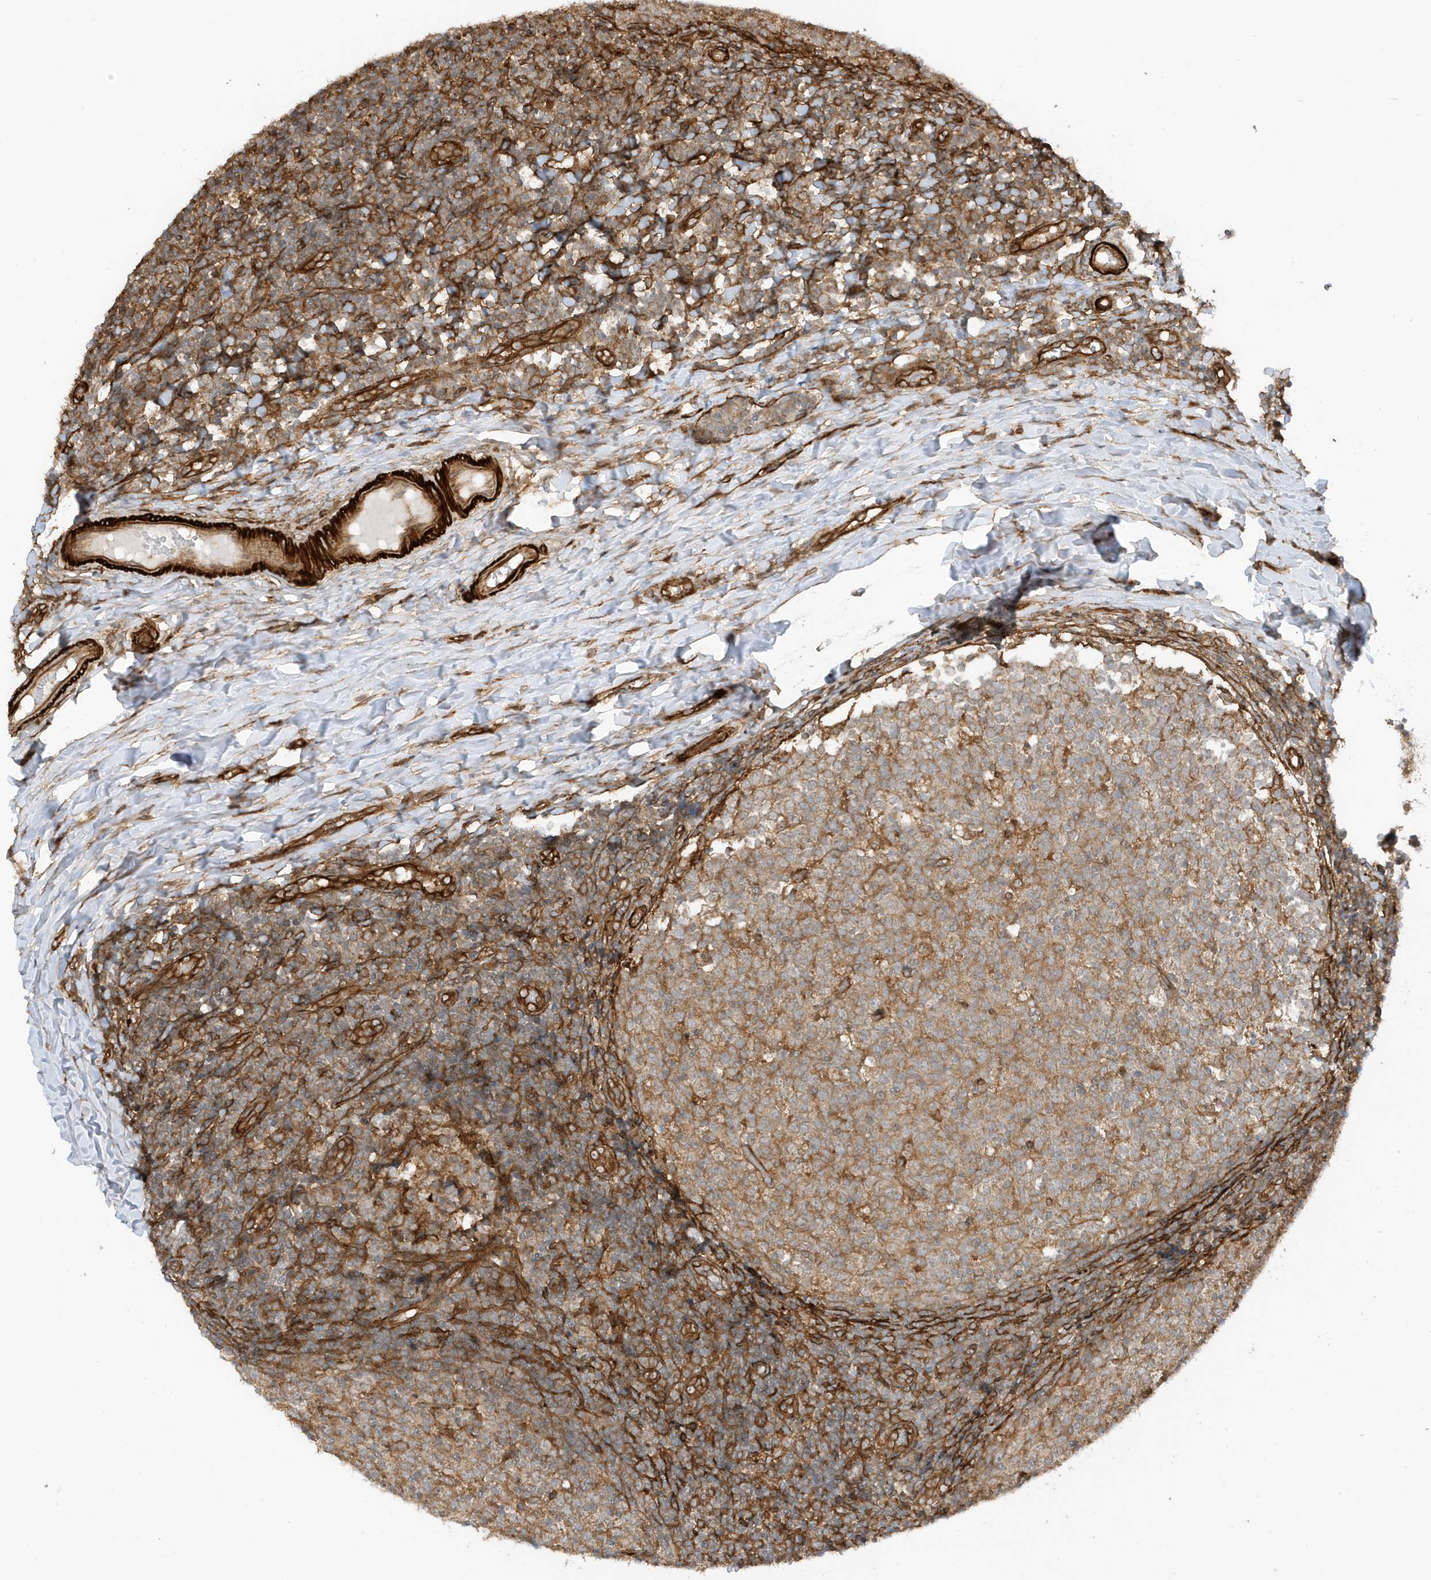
{"staining": {"intensity": "moderate", "quantity": ">75%", "location": "cytoplasmic/membranous"}, "tissue": "tonsil", "cell_type": "Germinal center cells", "image_type": "normal", "snomed": [{"axis": "morphology", "description": "Normal tissue, NOS"}, {"axis": "topography", "description": "Tonsil"}], "caption": "A brown stain highlights moderate cytoplasmic/membranous positivity of a protein in germinal center cells of unremarkable human tonsil.", "gene": "CDC42EP3", "patient": {"sex": "female", "age": 19}}